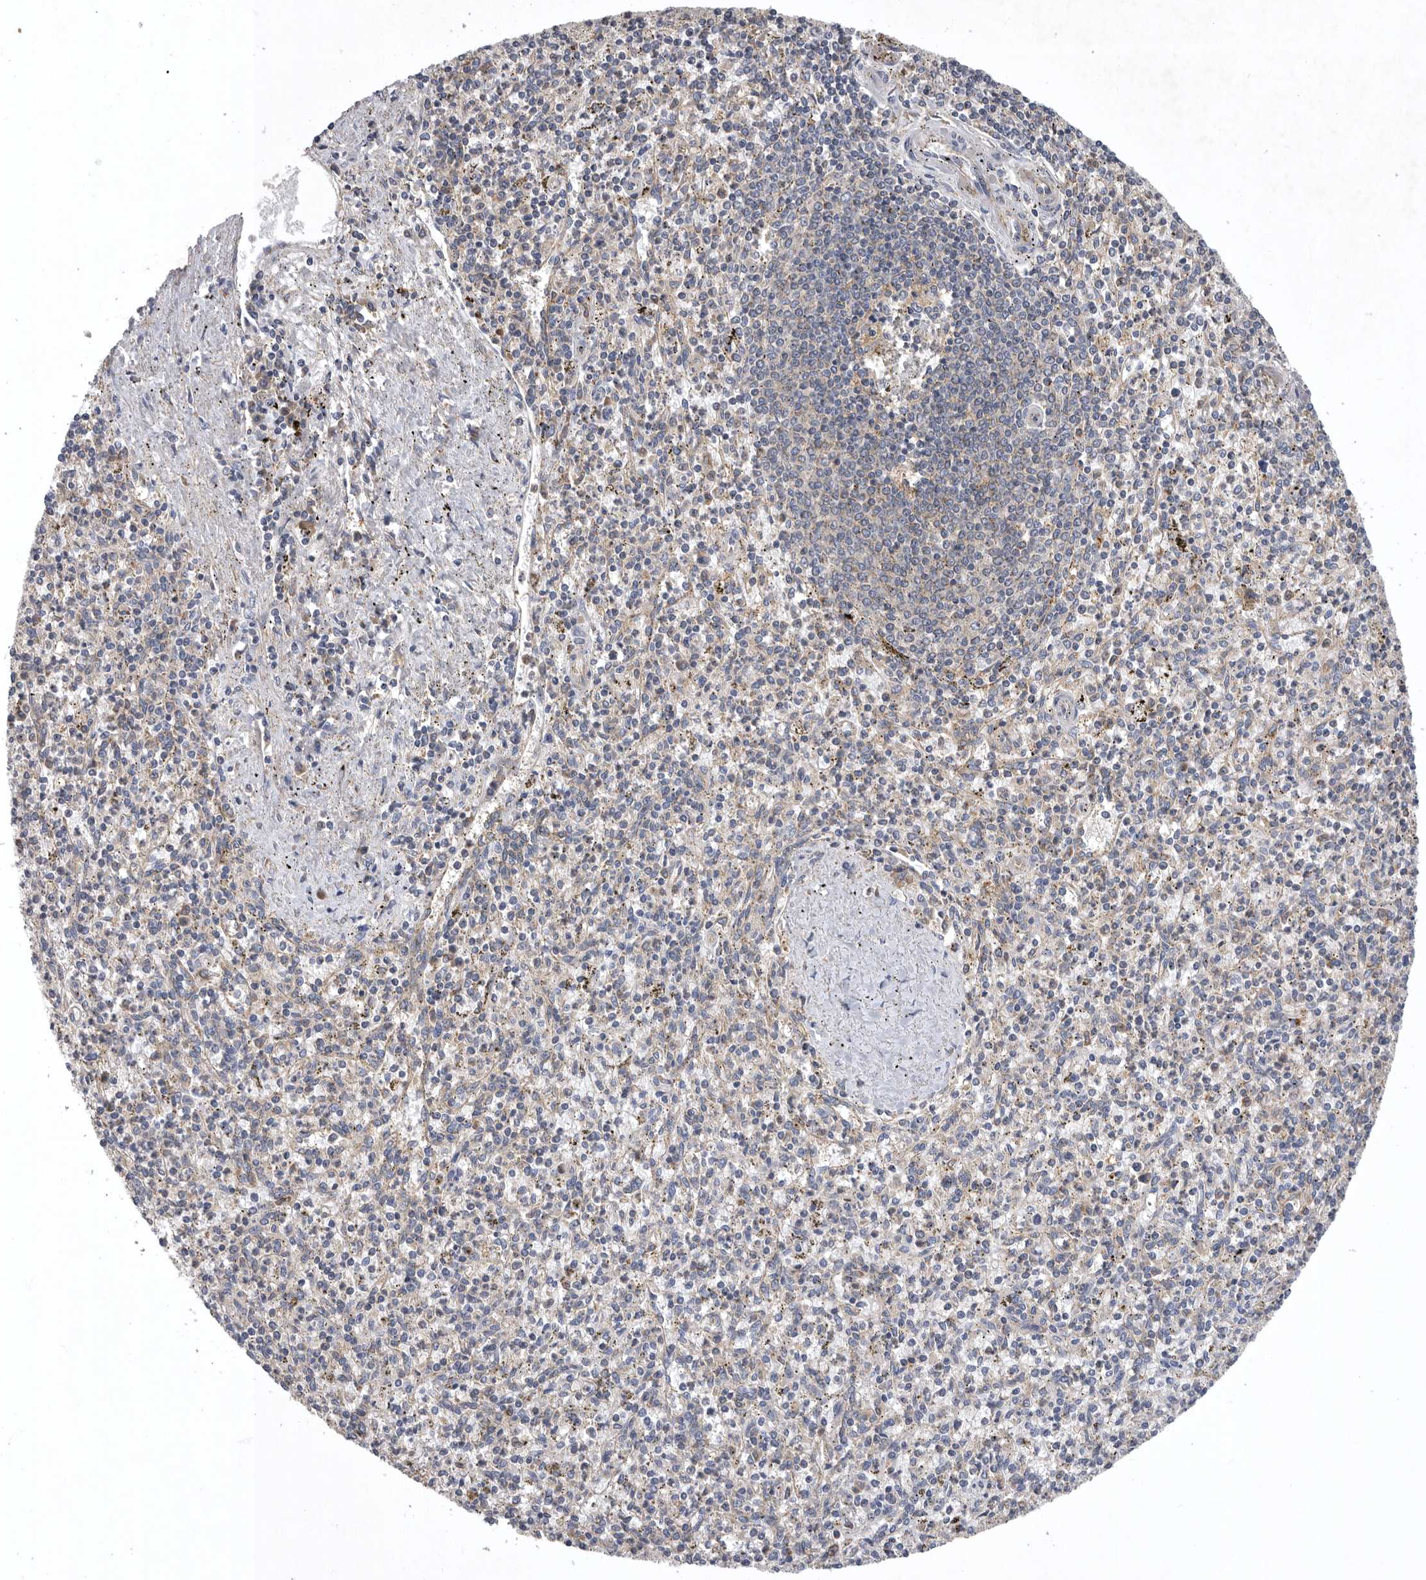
{"staining": {"intensity": "weak", "quantity": "<25%", "location": "cytoplasmic/membranous"}, "tissue": "spleen", "cell_type": "Cells in red pulp", "image_type": "normal", "snomed": [{"axis": "morphology", "description": "Normal tissue, NOS"}, {"axis": "topography", "description": "Spleen"}], "caption": "Immunohistochemical staining of unremarkable spleen demonstrates no significant positivity in cells in red pulp.", "gene": "C1orf109", "patient": {"sex": "male", "age": 72}}